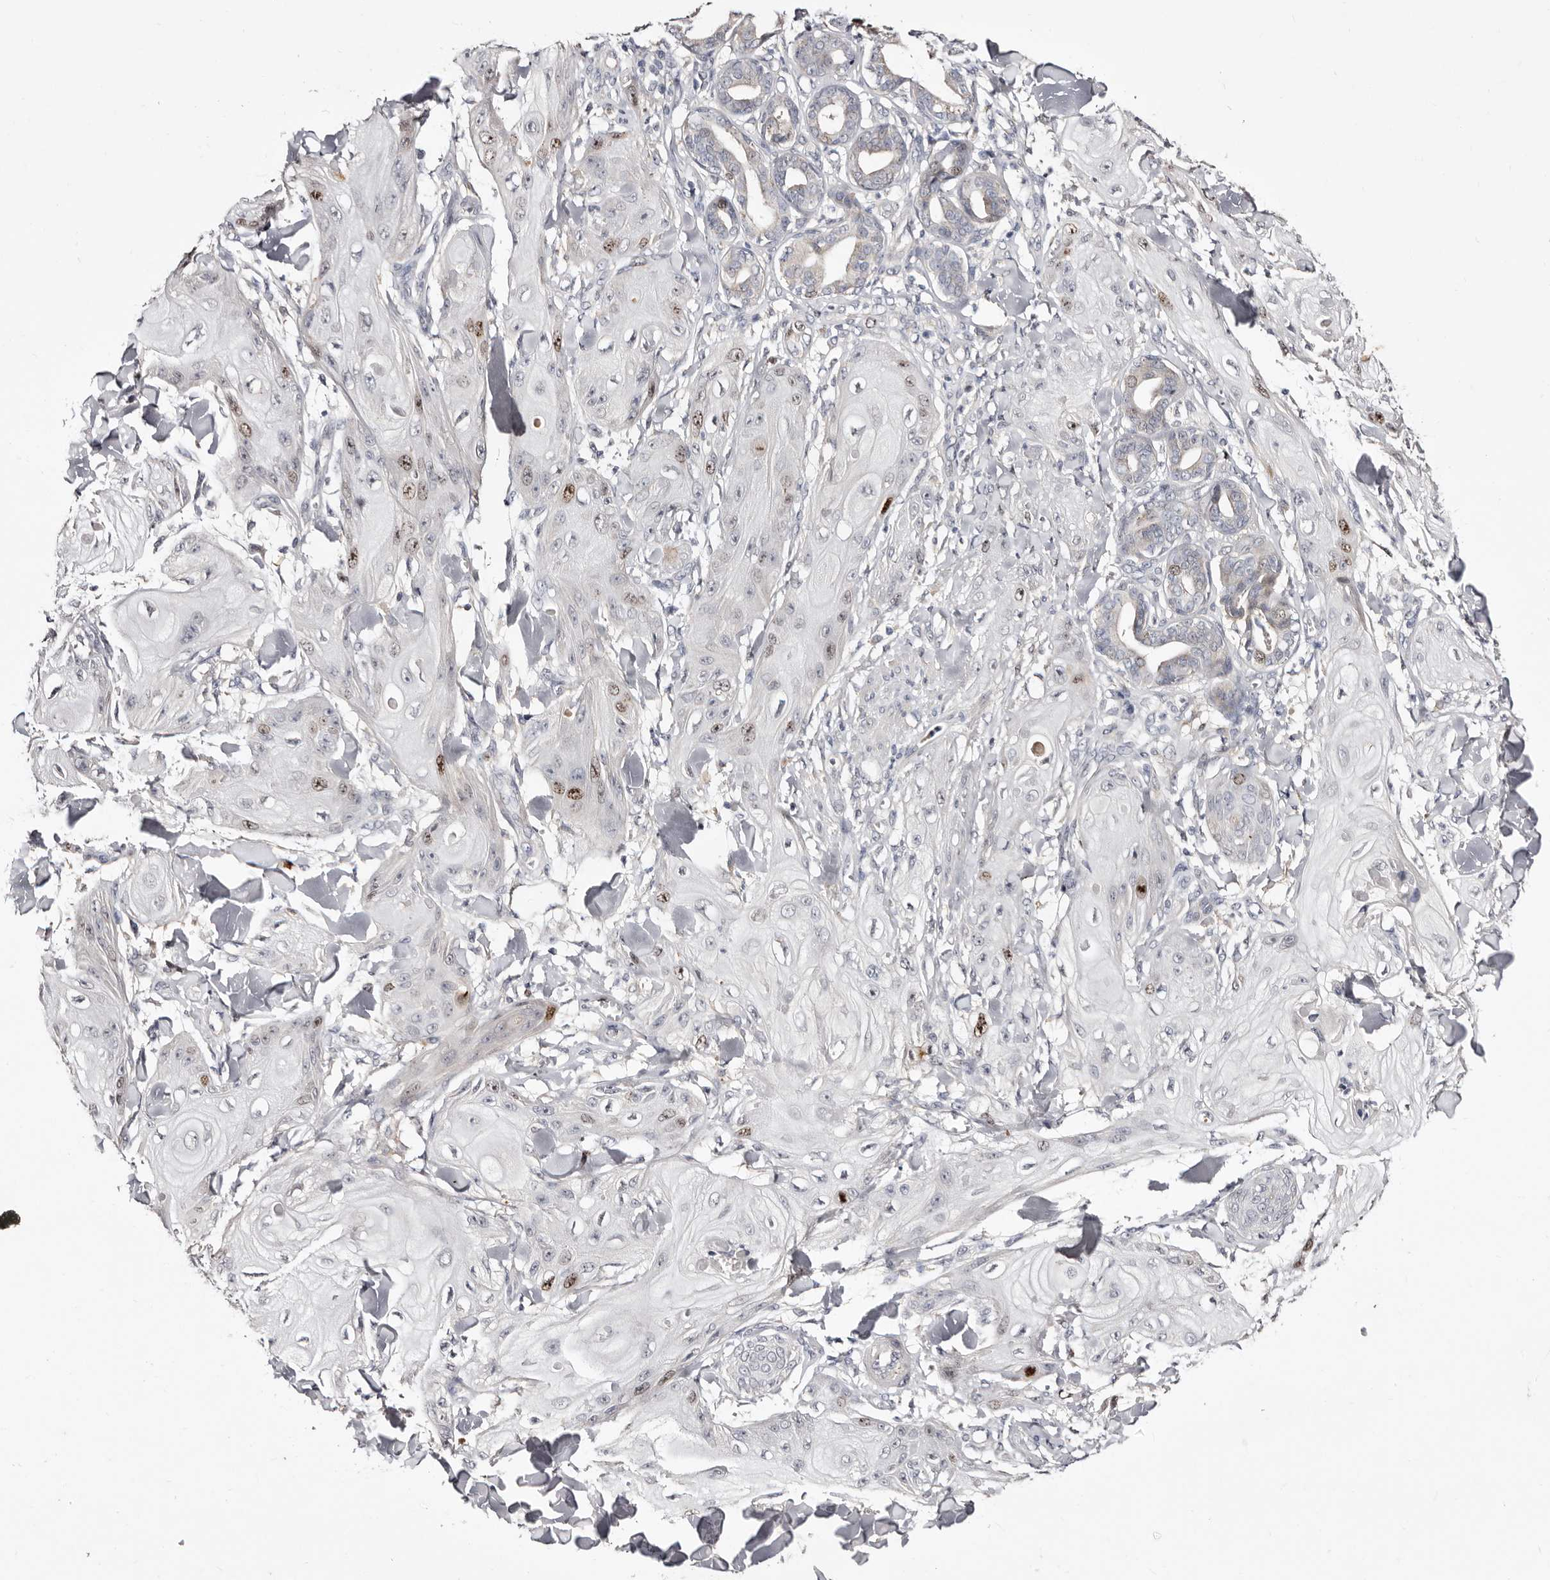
{"staining": {"intensity": "moderate", "quantity": "<25%", "location": "nuclear"}, "tissue": "skin cancer", "cell_type": "Tumor cells", "image_type": "cancer", "snomed": [{"axis": "morphology", "description": "Squamous cell carcinoma, NOS"}, {"axis": "topography", "description": "Skin"}], "caption": "The histopathology image exhibits immunohistochemical staining of squamous cell carcinoma (skin). There is moderate nuclear staining is present in approximately <25% of tumor cells.", "gene": "CDCA8", "patient": {"sex": "male", "age": 74}}